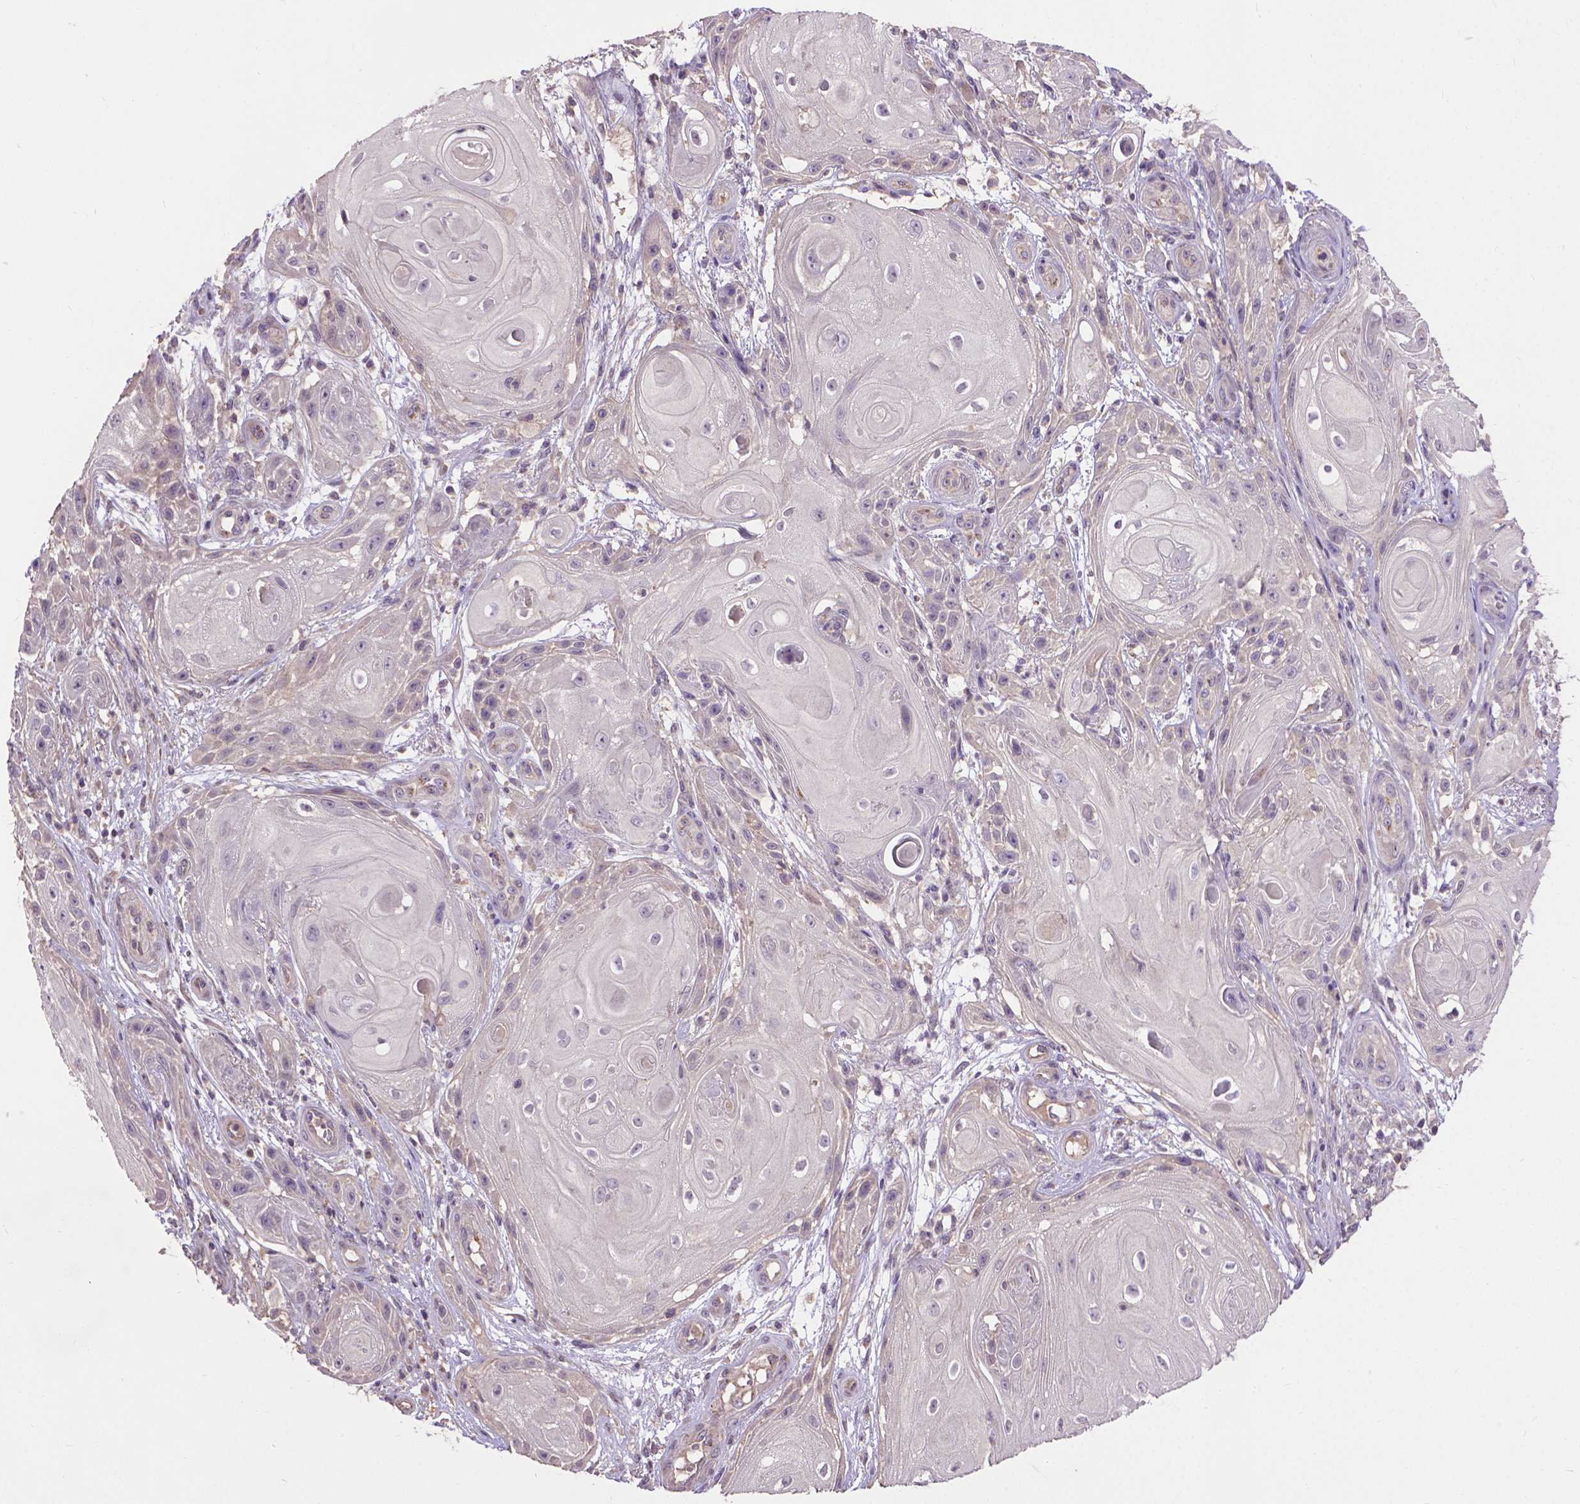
{"staining": {"intensity": "negative", "quantity": "none", "location": "none"}, "tissue": "skin cancer", "cell_type": "Tumor cells", "image_type": "cancer", "snomed": [{"axis": "morphology", "description": "Squamous cell carcinoma, NOS"}, {"axis": "topography", "description": "Skin"}], "caption": "Immunohistochemical staining of human skin squamous cell carcinoma reveals no significant staining in tumor cells.", "gene": "ZNF337", "patient": {"sex": "male", "age": 62}}